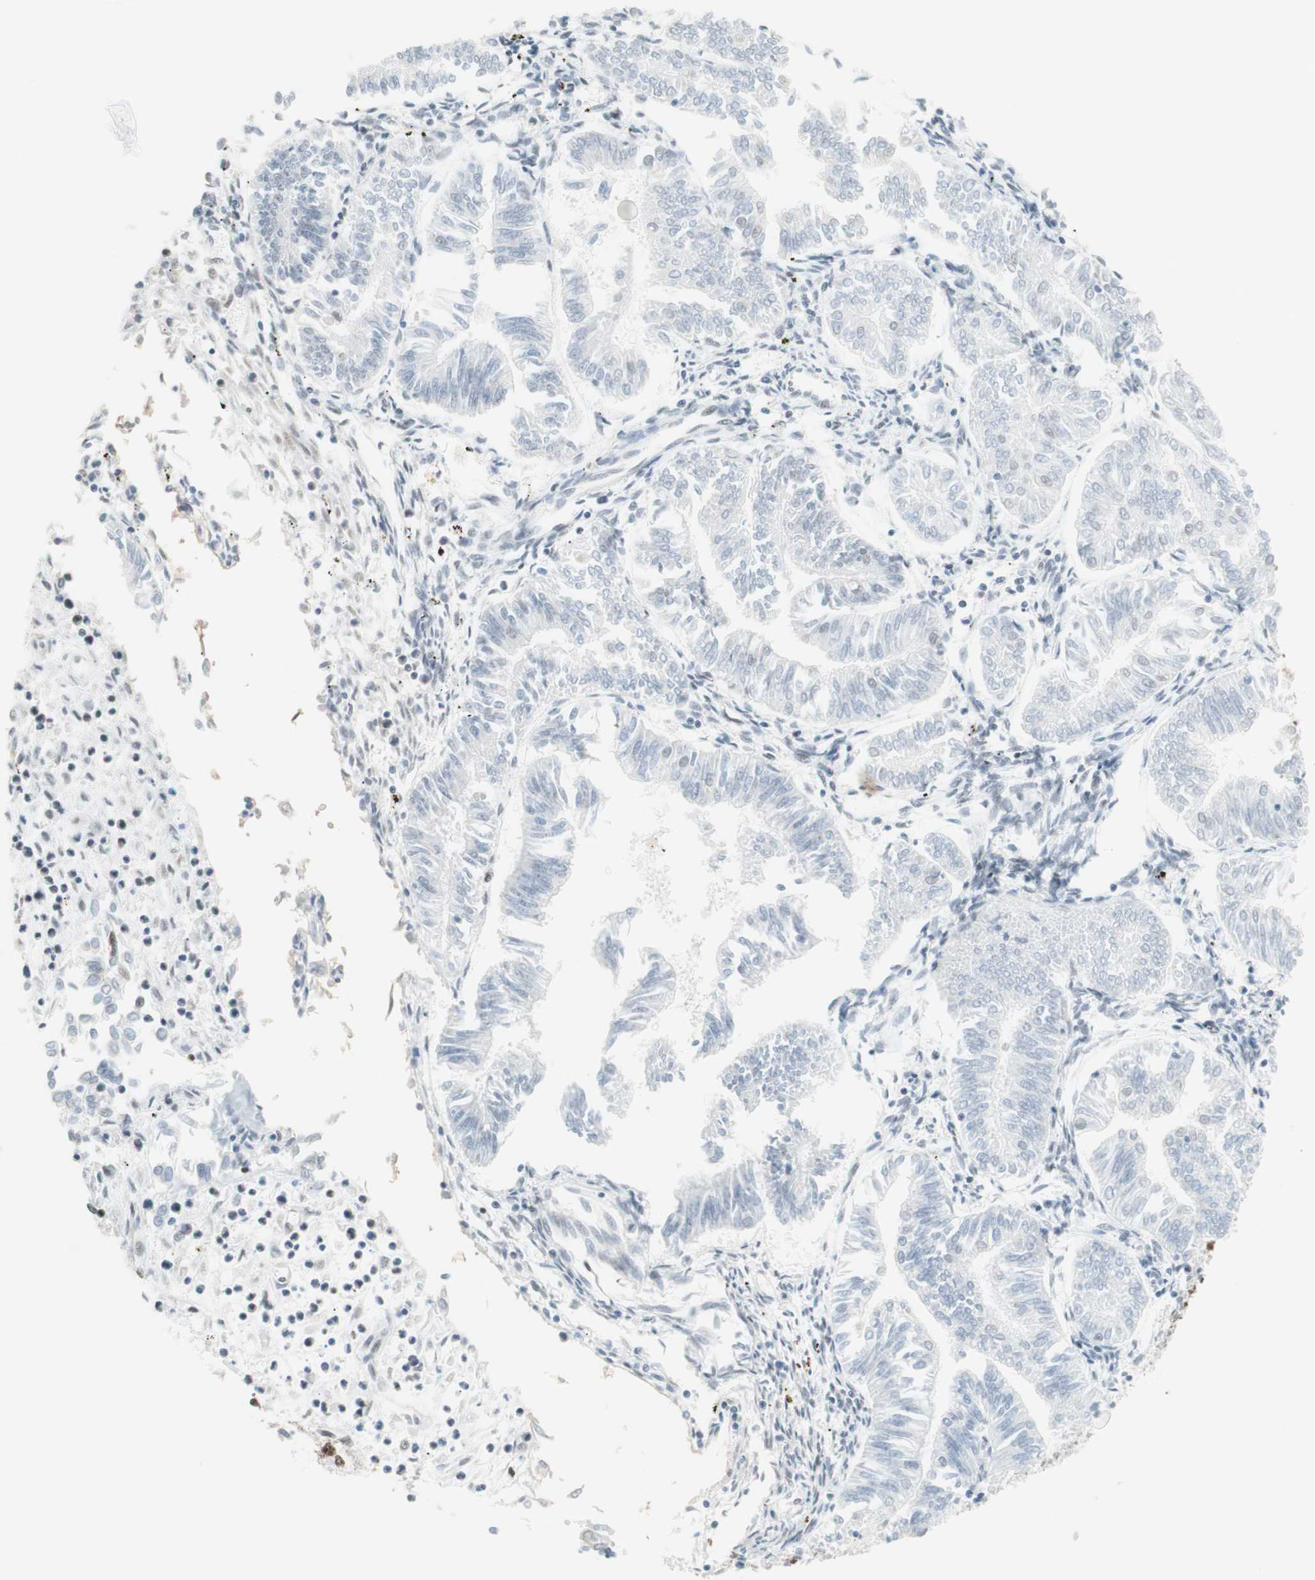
{"staining": {"intensity": "negative", "quantity": "none", "location": "none"}, "tissue": "endometrial cancer", "cell_type": "Tumor cells", "image_type": "cancer", "snomed": [{"axis": "morphology", "description": "Adenocarcinoma, NOS"}, {"axis": "topography", "description": "Endometrium"}], "caption": "IHC of human endometrial adenocarcinoma displays no staining in tumor cells.", "gene": "RNF20", "patient": {"sex": "female", "age": 53}}